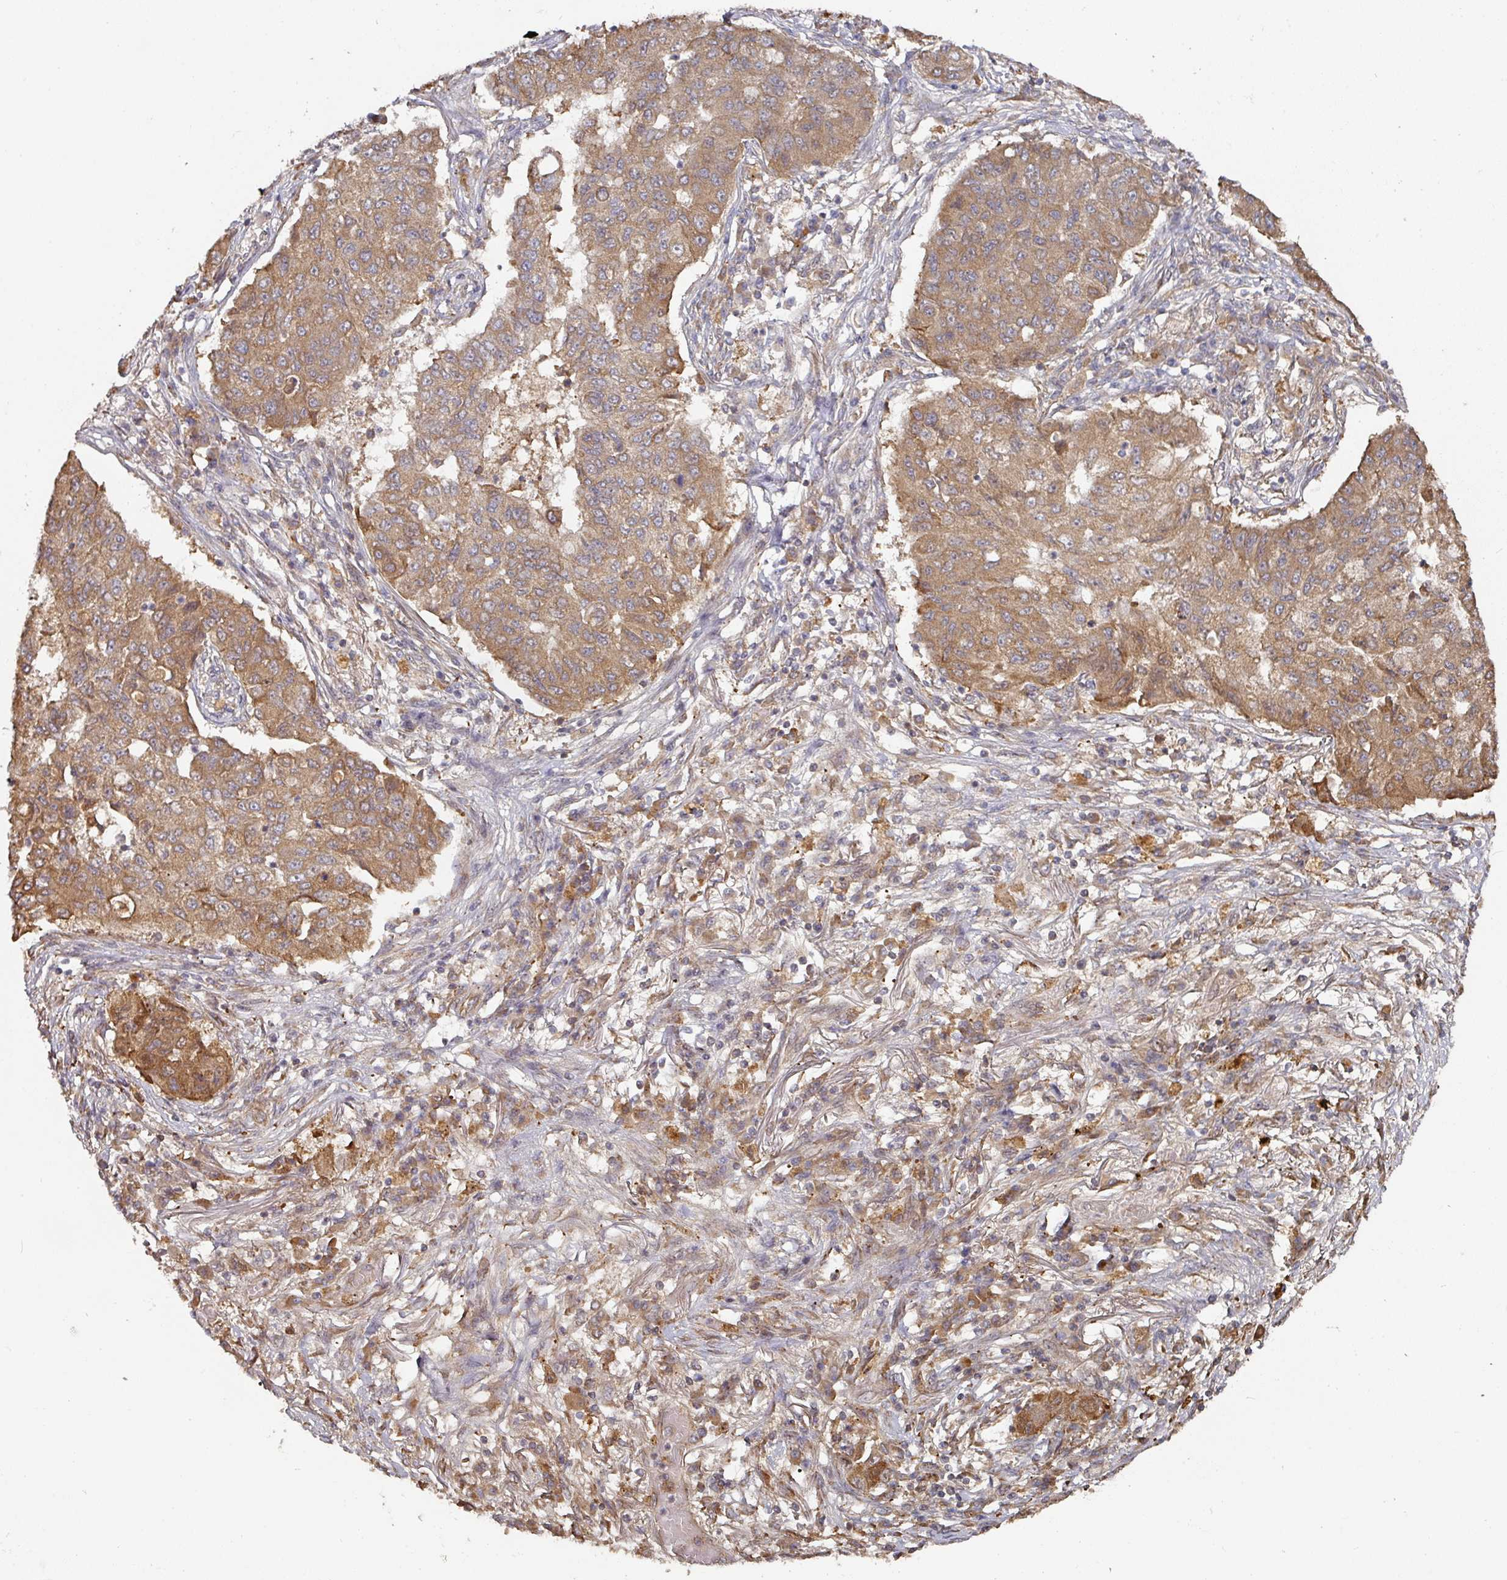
{"staining": {"intensity": "moderate", "quantity": ">75%", "location": "cytoplasmic/membranous"}, "tissue": "lung cancer", "cell_type": "Tumor cells", "image_type": "cancer", "snomed": [{"axis": "morphology", "description": "Squamous cell carcinoma, NOS"}, {"axis": "topography", "description": "Lung"}], "caption": "IHC of lung cancer demonstrates medium levels of moderate cytoplasmic/membranous expression in approximately >75% of tumor cells.", "gene": "CEP95", "patient": {"sex": "male", "age": 74}}